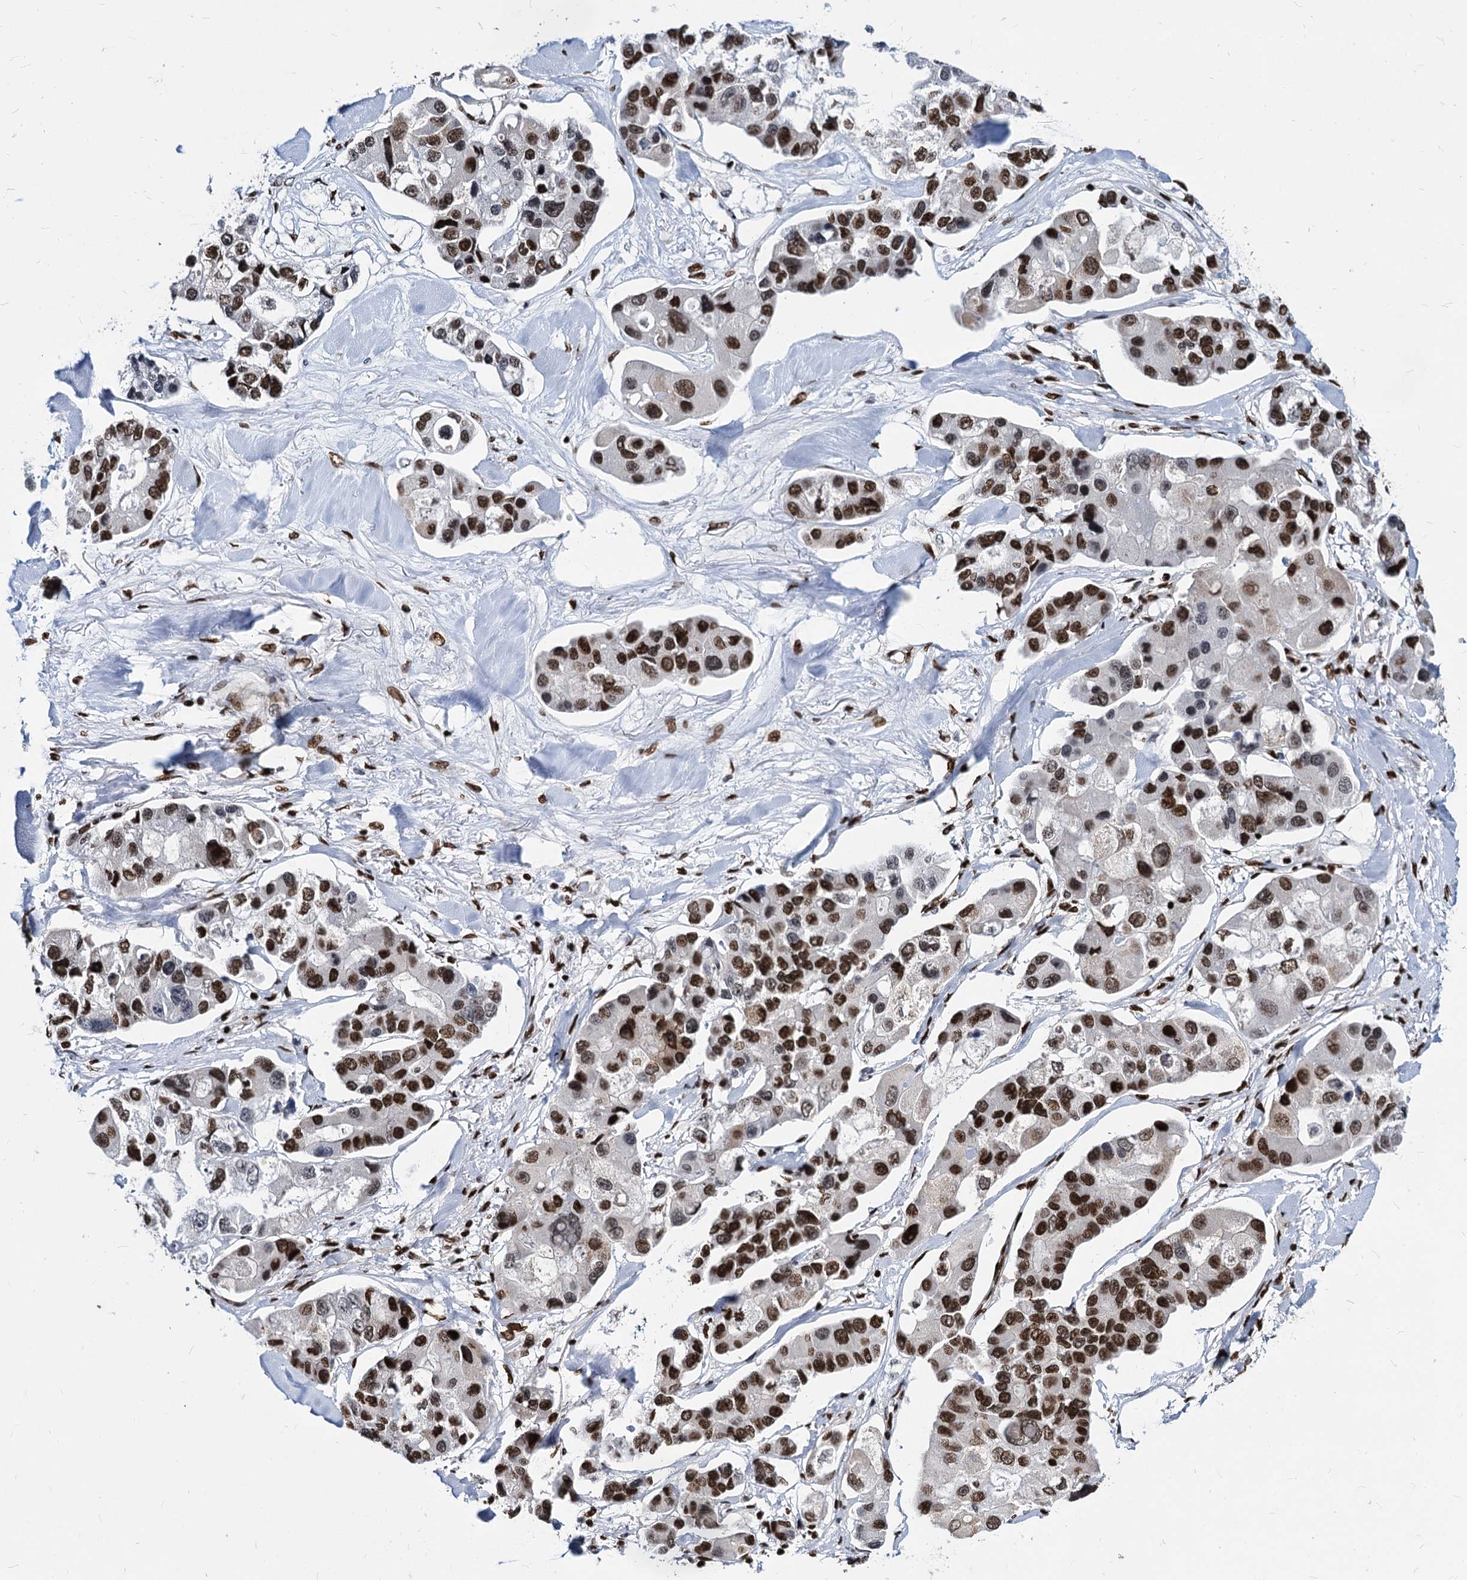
{"staining": {"intensity": "strong", "quantity": ">75%", "location": "nuclear"}, "tissue": "lung cancer", "cell_type": "Tumor cells", "image_type": "cancer", "snomed": [{"axis": "morphology", "description": "Adenocarcinoma, NOS"}, {"axis": "topography", "description": "Lung"}], "caption": "Protein staining by immunohistochemistry demonstrates strong nuclear expression in approximately >75% of tumor cells in lung cancer. (DAB (3,3'-diaminobenzidine) IHC with brightfield microscopy, high magnification).", "gene": "MECP2", "patient": {"sex": "female", "age": 54}}